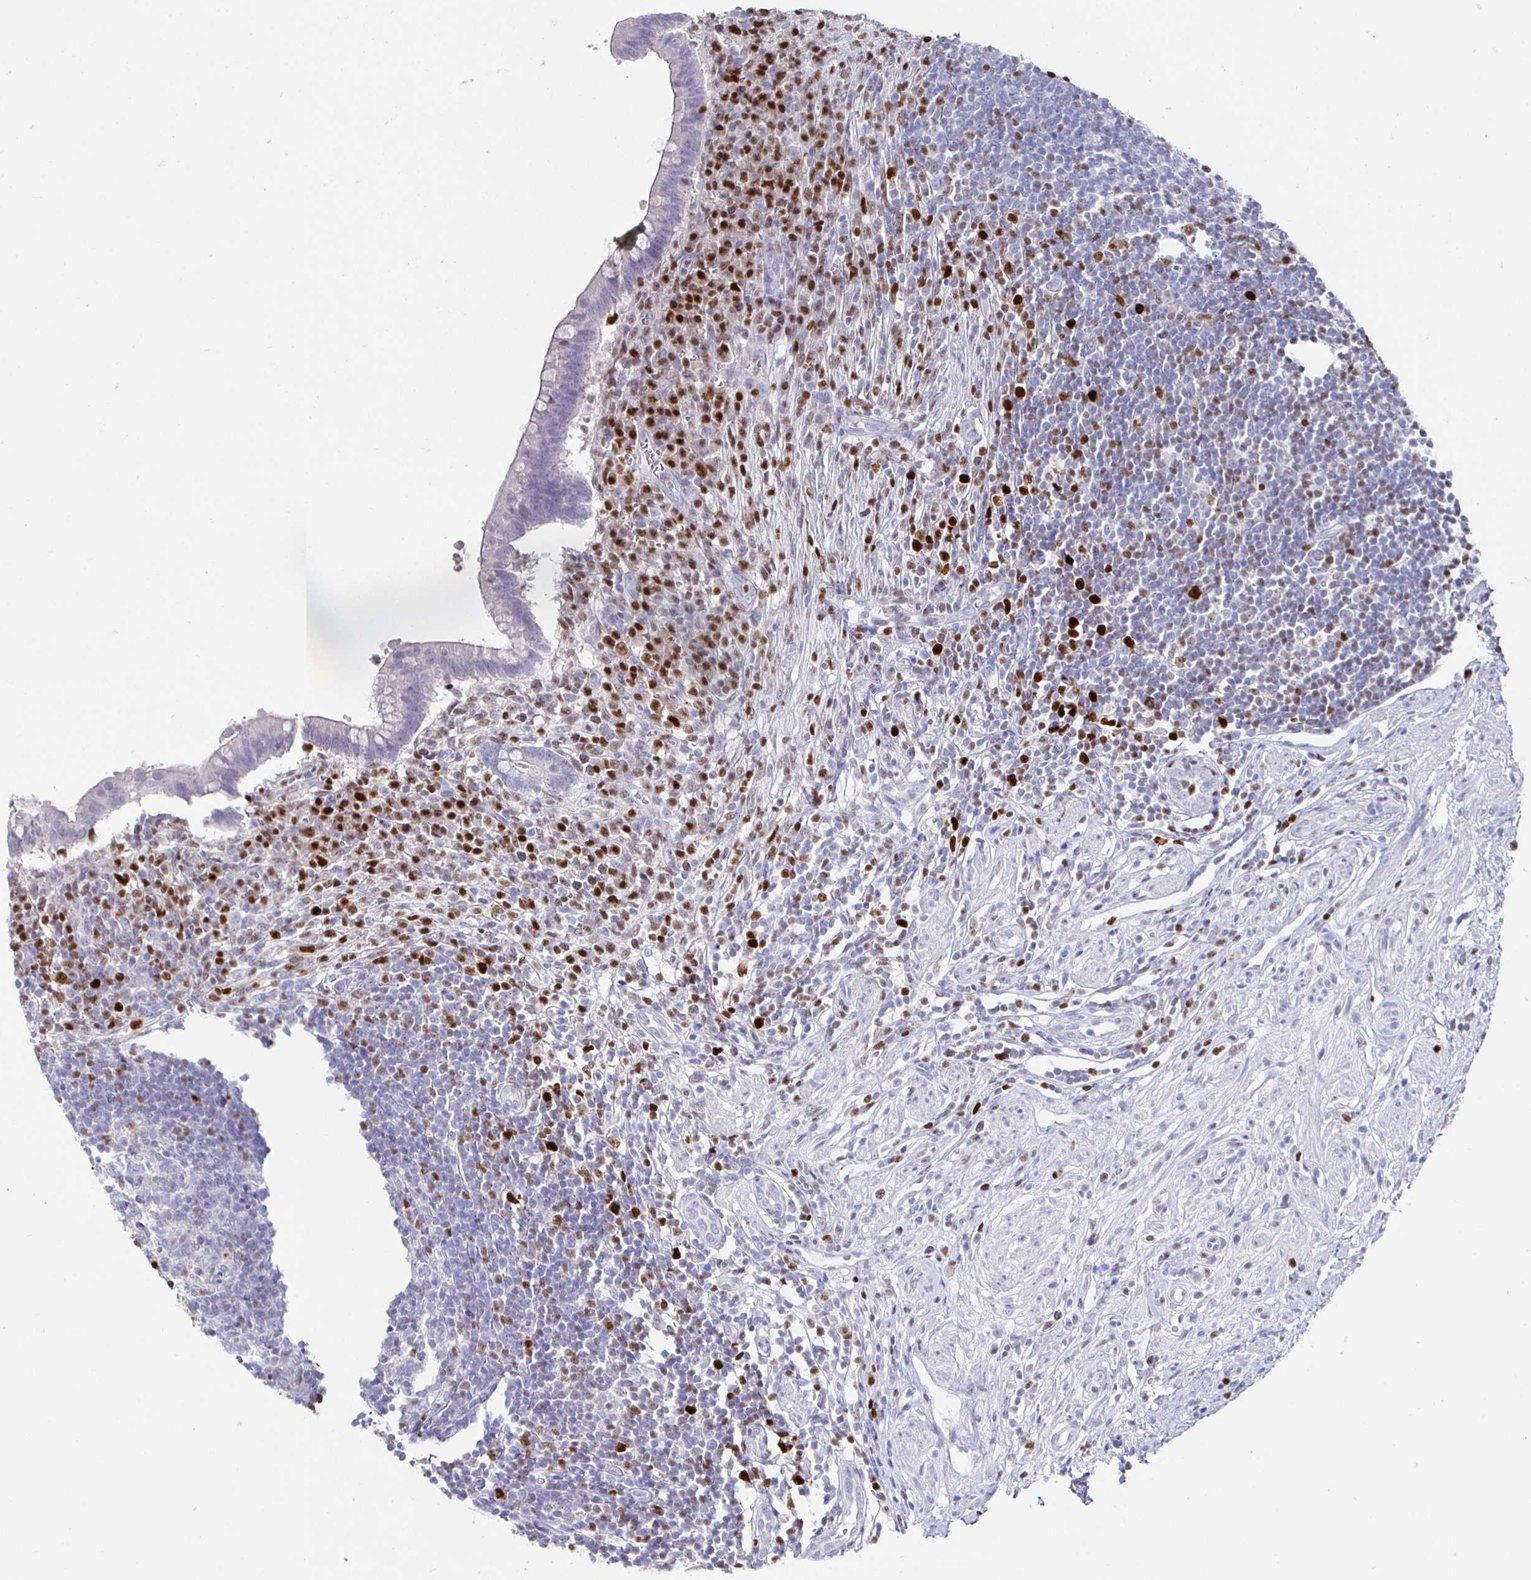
{"staining": {"intensity": "negative", "quantity": "none", "location": "none"}, "tissue": "appendix", "cell_type": "Glandular cells", "image_type": "normal", "snomed": [{"axis": "morphology", "description": "Normal tissue, NOS"}, {"axis": "topography", "description": "Appendix"}], "caption": "Immunohistochemistry (IHC) of normal human appendix exhibits no staining in glandular cells.", "gene": "RUNX2", "patient": {"sex": "female", "age": 56}}